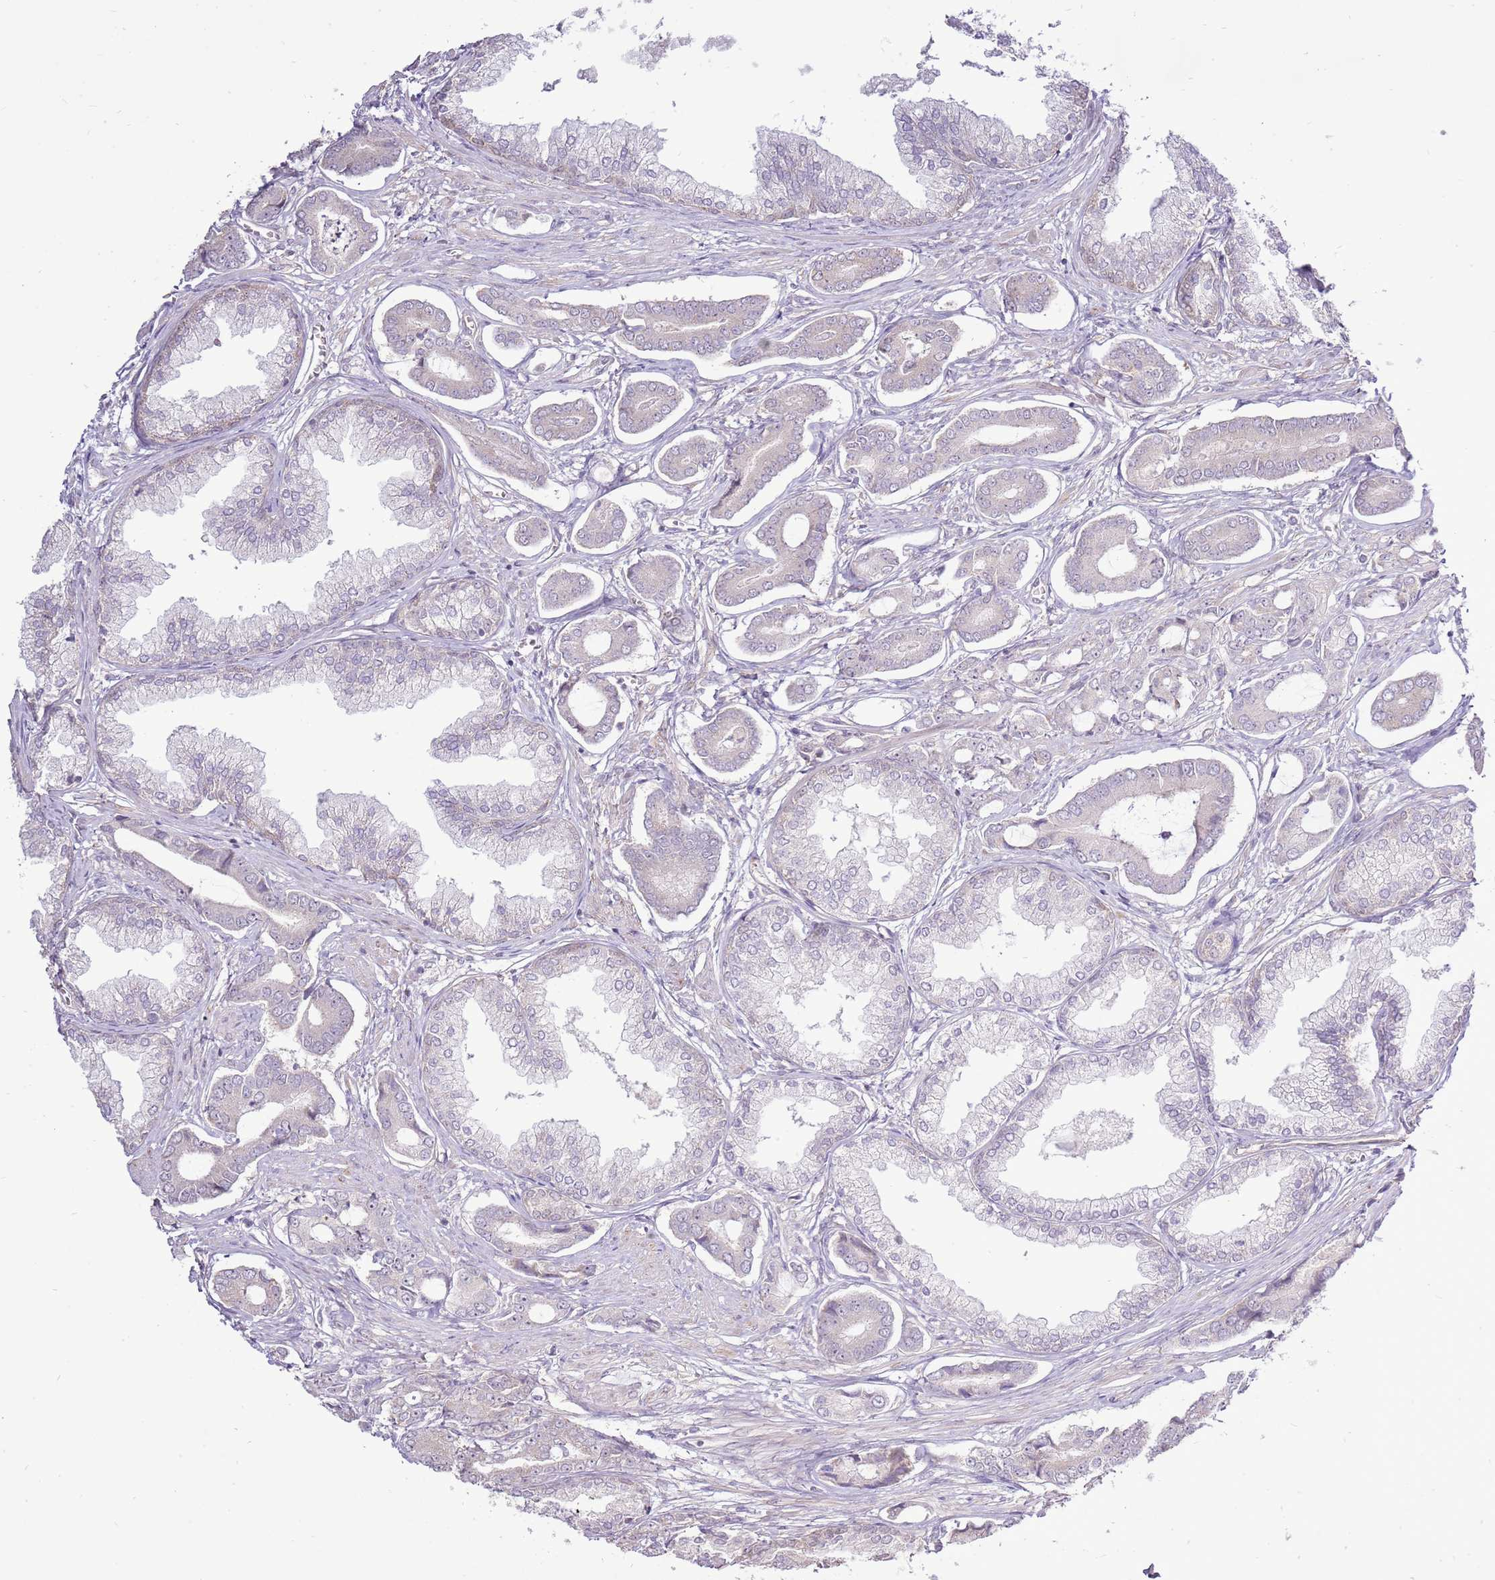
{"staining": {"intensity": "negative", "quantity": "none", "location": "none"}, "tissue": "prostate cancer", "cell_type": "Tumor cells", "image_type": "cancer", "snomed": [{"axis": "morphology", "description": "Adenocarcinoma, NOS"}, {"axis": "topography", "description": "Prostate and seminal vesicle, NOS"}], "caption": "Tumor cells show no significant positivity in prostate cancer (adenocarcinoma).", "gene": "UGGT2", "patient": {"sex": "male", "age": 76}}